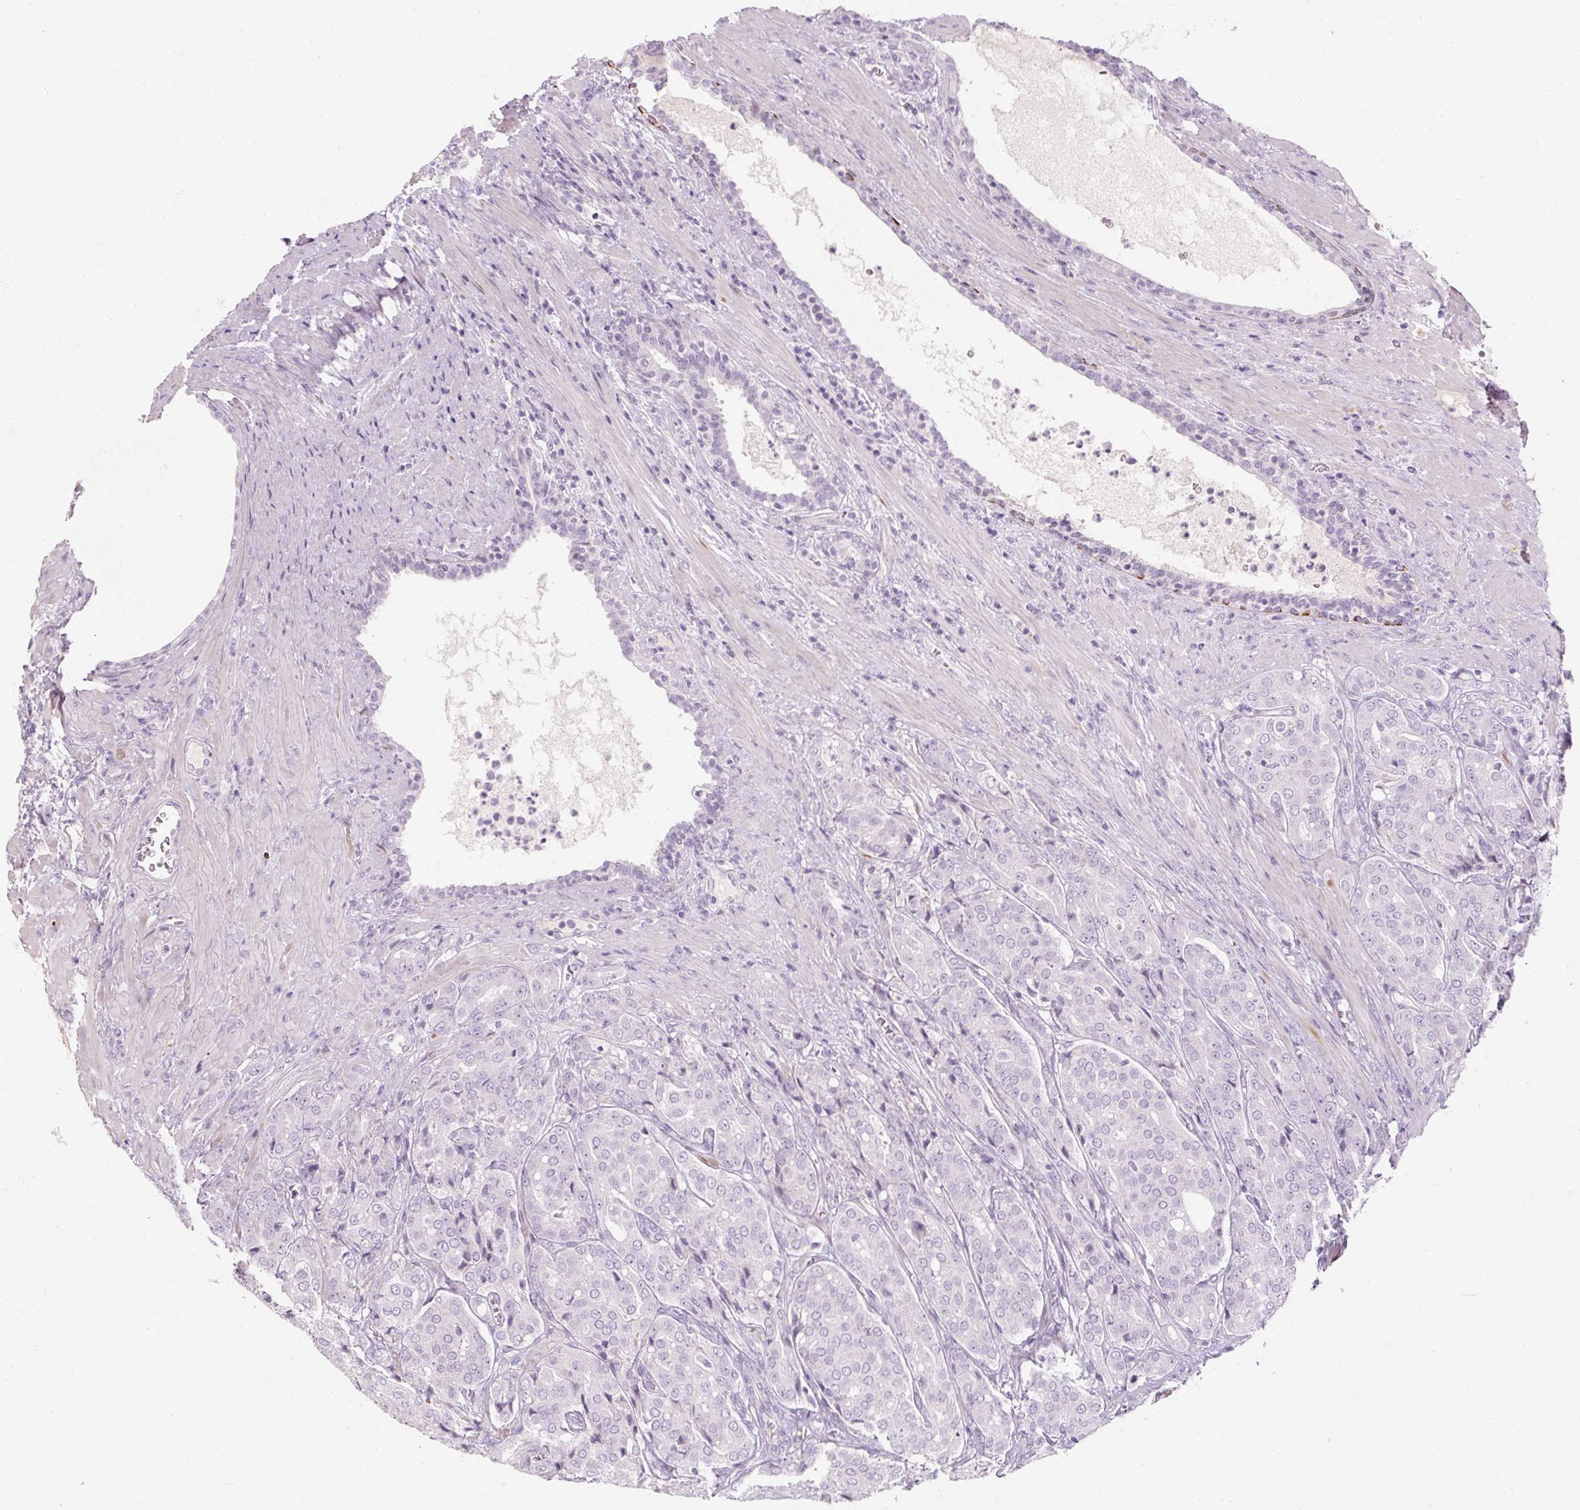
{"staining": {"intensity": "negative", "quantity": "none", "location": "none"}, "tissue": "prostate cancer", "cell_type": "Tumor cells", "image_type": "cancer", "snomed": [{"axis": "morphology", "description": "Adenocarcinoma, High grade"}, {"axis": "topography", "description": "Prostate"}], "caption": "High power microscopy histopathology image of an immunohistochemistry image of prostate adenocarcinoma (high-grade), revealing no significant staining in tumor cells.", "gene": "NFE2L3", "patient": {"sex": "male", "age": 68}}